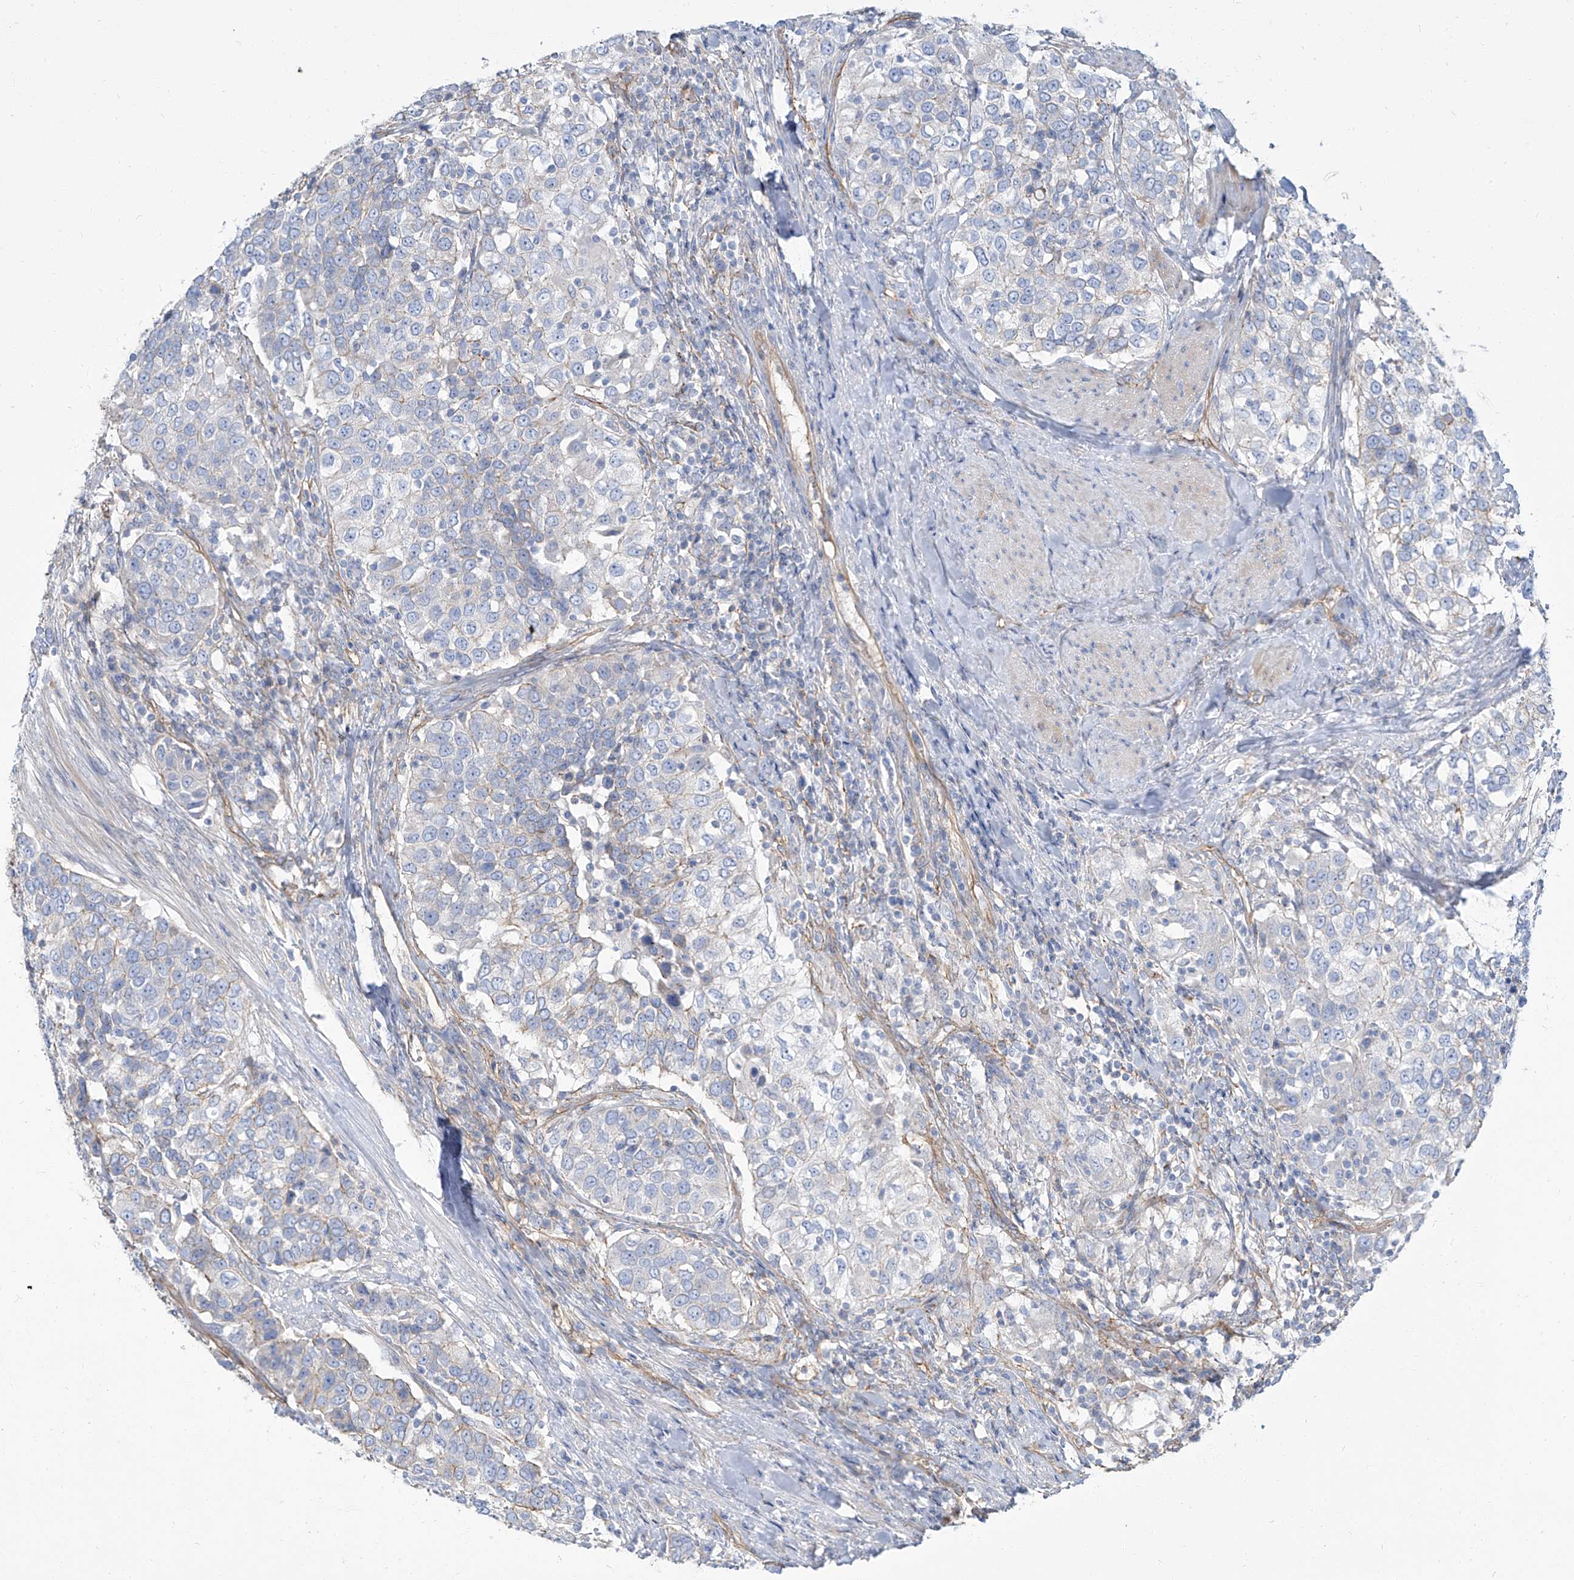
{"staining": {"intensity": "negative", "quantity": "none", "location": "none"}, "tissue": "urothelial cancer", "cell_type": "Tumor cells", "image_type": "cancer", "snomed": [{"axis": "morphology", "description": "Urothelial carcinoma, High grade"}, {"axis": "topography", "description": "Urinary bladder"}], "caption": "Tumor cells show no significant protein positivity in high-grade urothelial carcinoma.", "gene": "TXLNB", "patient": {"sex": "female", "age": 80}}